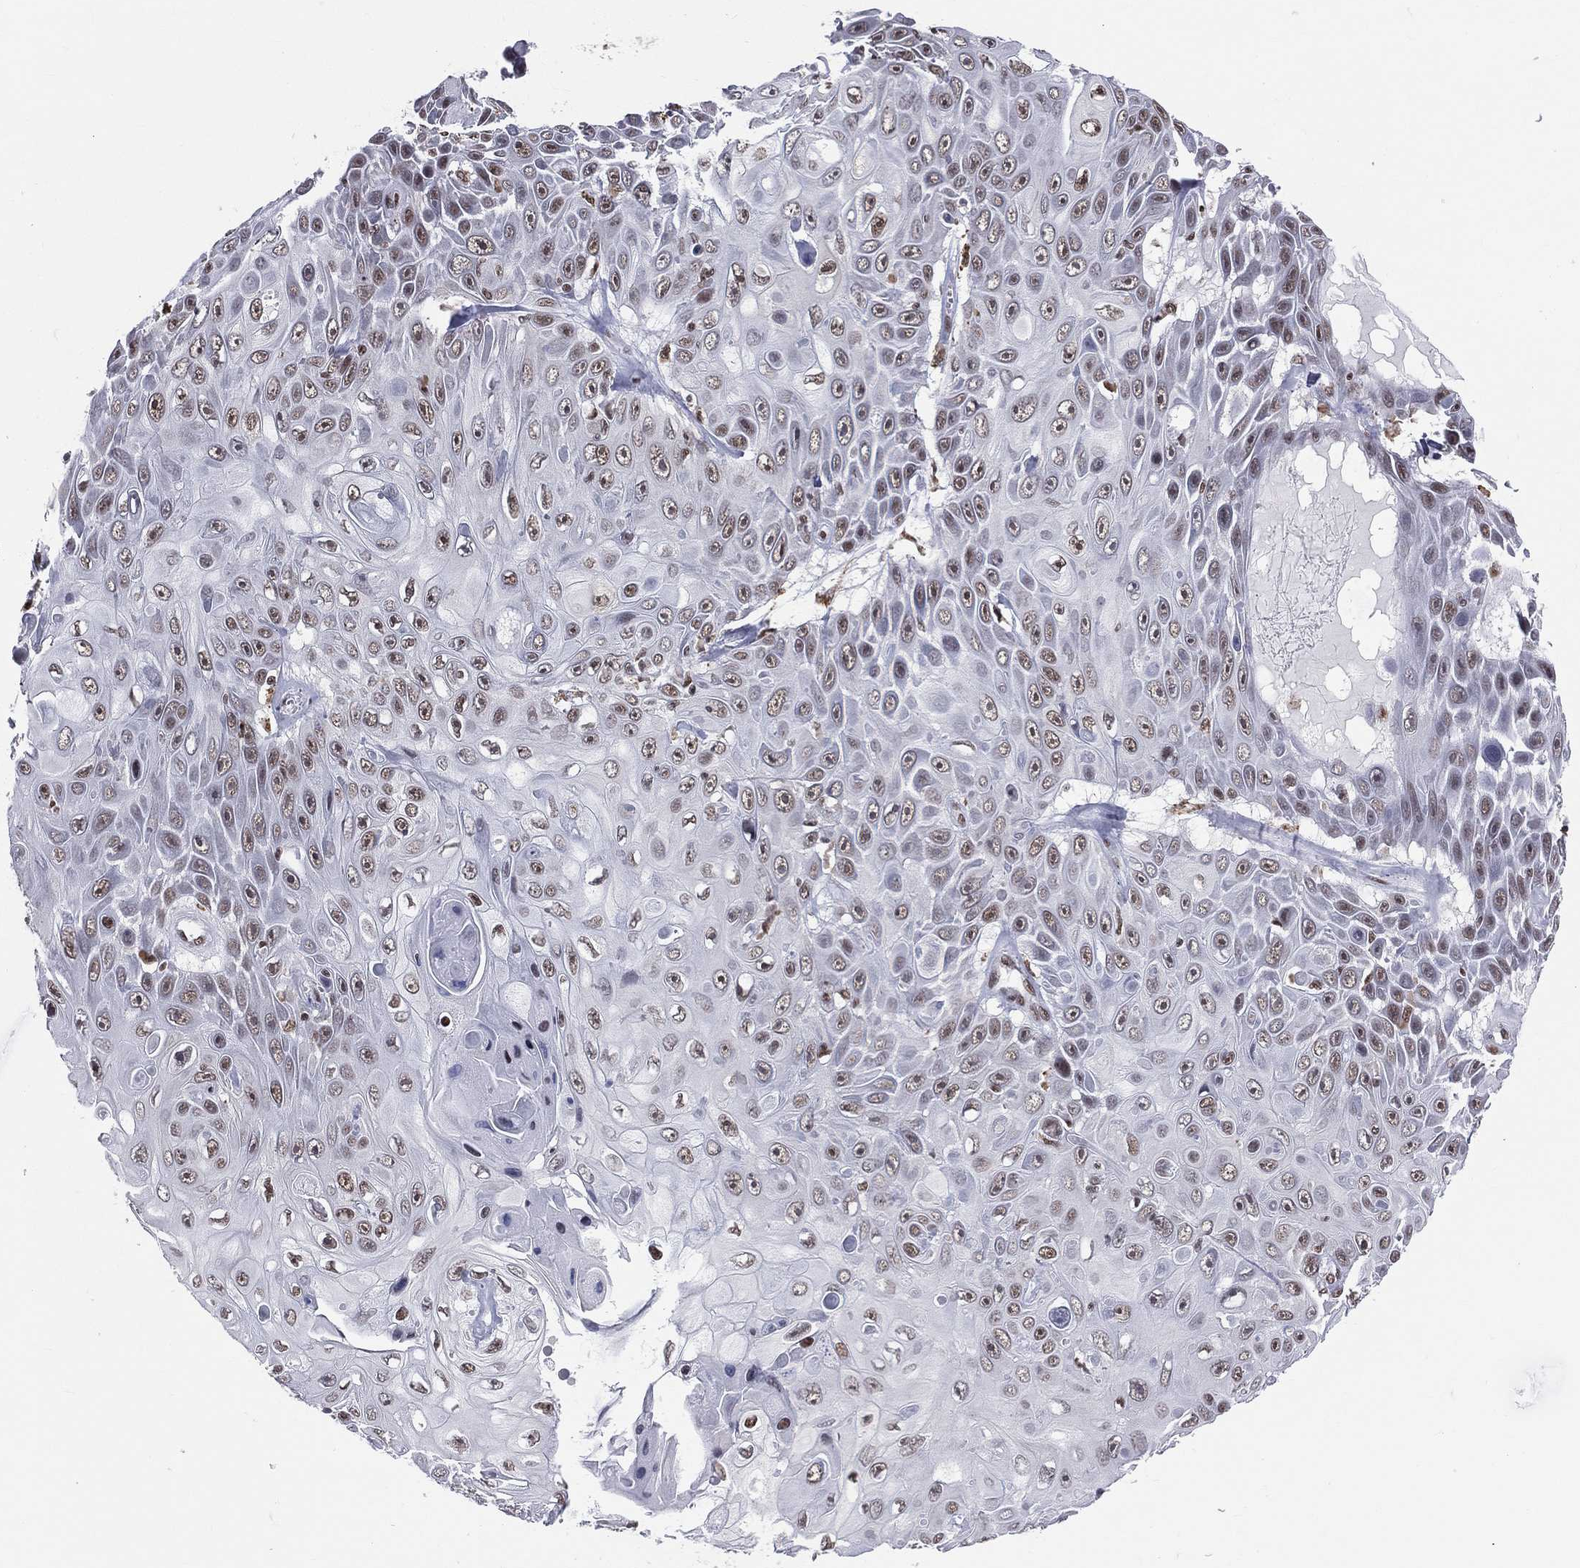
{"staining": {"intensity": "moderate", "quantity": ">75%", "location": "nuclear"}, "tissue": "skin cancer", "cell_type": "Tumor cells", "image_type": "cancer", "snomed": [{"axis": "morphology", "description": "Squamous cell carcinoma, NOS"}, {"axis": "topography", "description": "Skin"}], "caption": "IHC histopathology image of skin cancer (squamous cell carcinoma) stained for a protein (brown), which reveals medium levels of moderate nuclear staining in about >75% of tumor cells.", "gene": "ZNF7", "patient": {"sex": "male", "age": 82}}